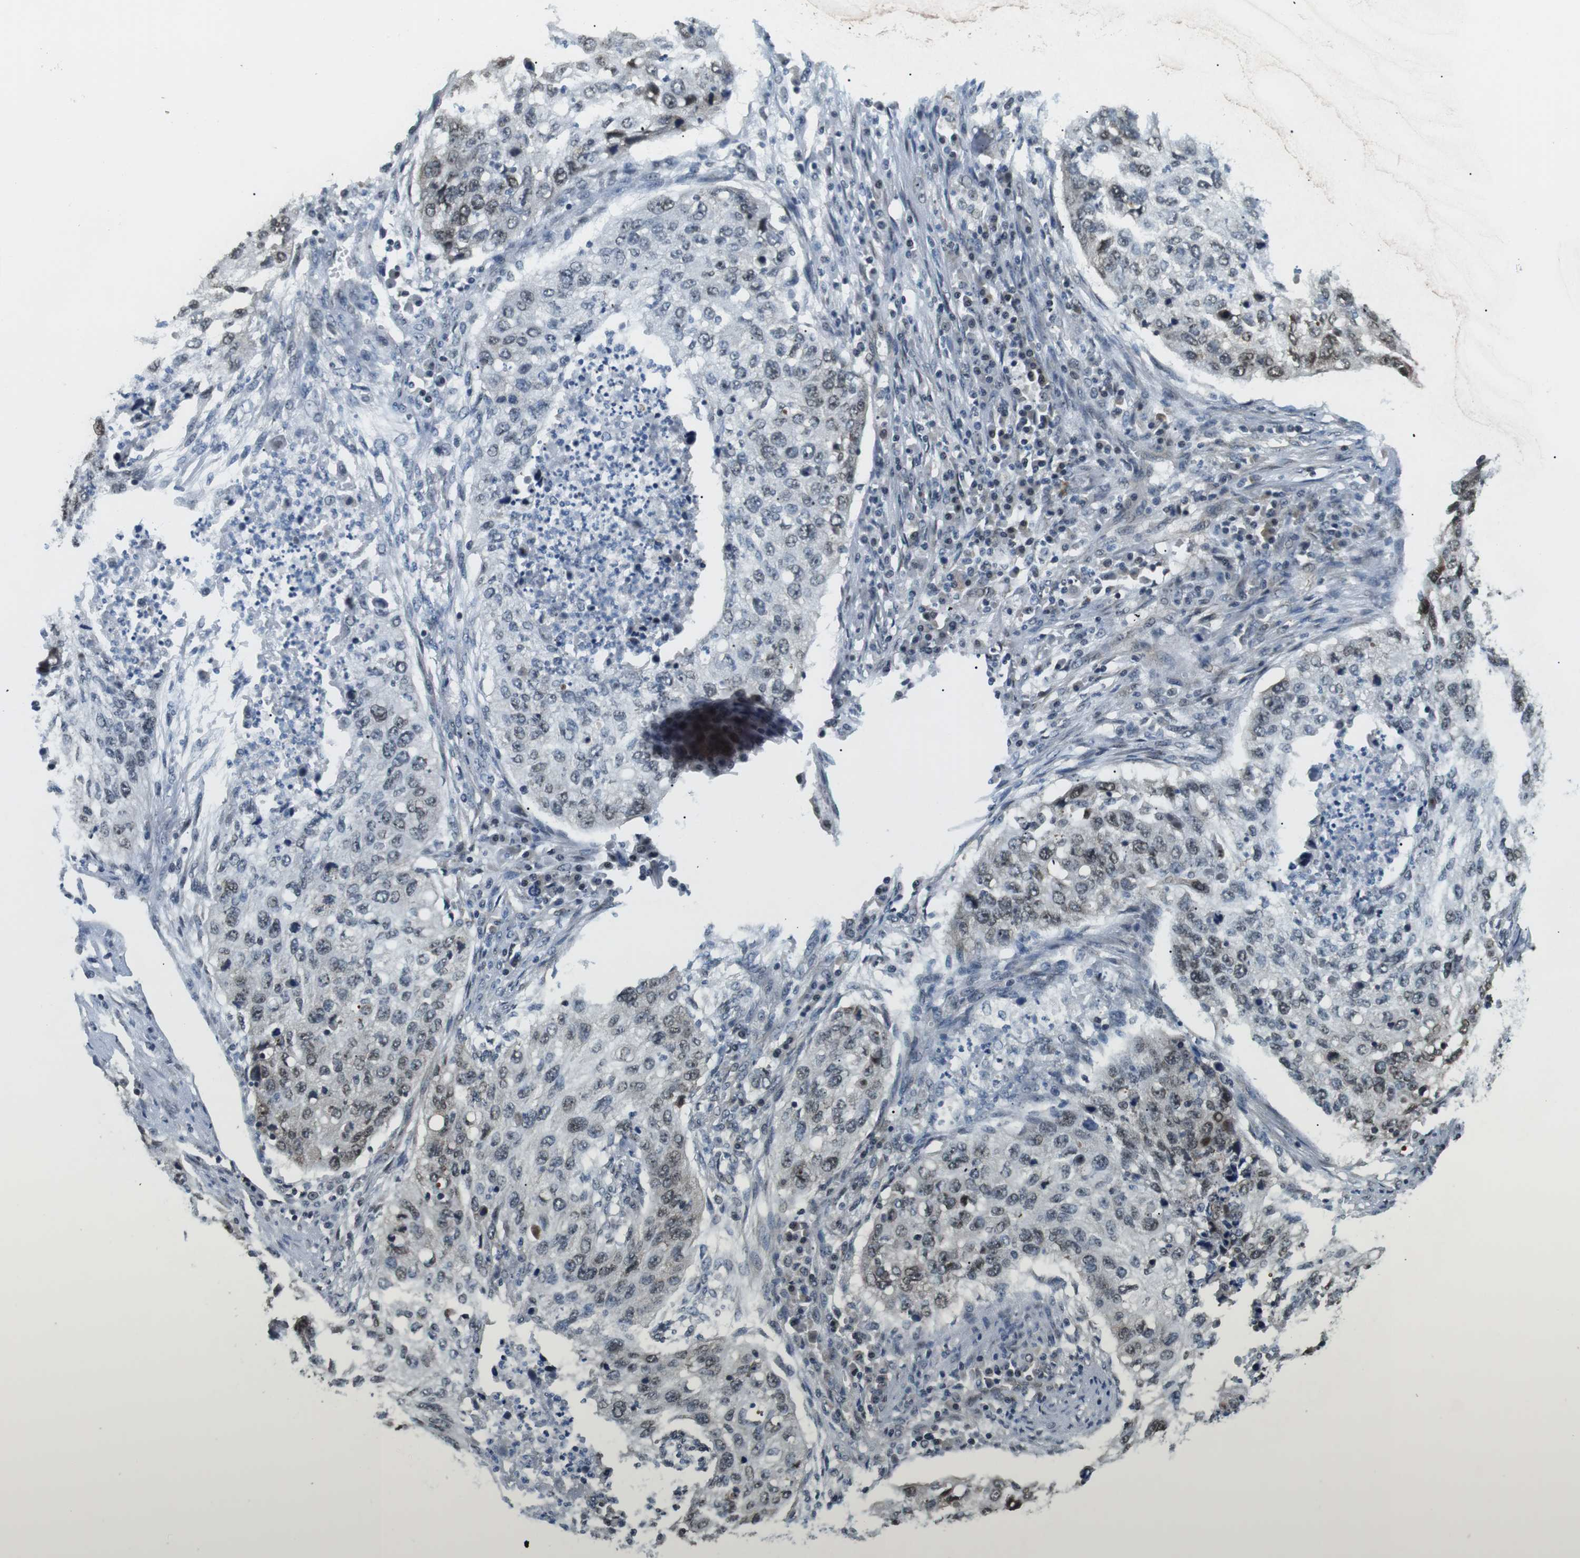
{"staining": {"intensity": "weak", "quantity": "25%-75%", "location": "nuclear"}, "tissue": "lung cancer", "cell_type": "Tumor cells", "image_type": "cancer", "snomed": [{"axis": "morphology", "description": "Squamous cell carcinoma, NOS"}, {"axis": "topography", "description": "Lung"}], "caption": "Immunohistochemical staining of human lung cancer (squamous cell carcinoma) reveals weak nuclear protein positivity in about 25%-75% of tumor cells.", "gene": "CSNK2B", "patient": {"sex": "female", "age": 63}}